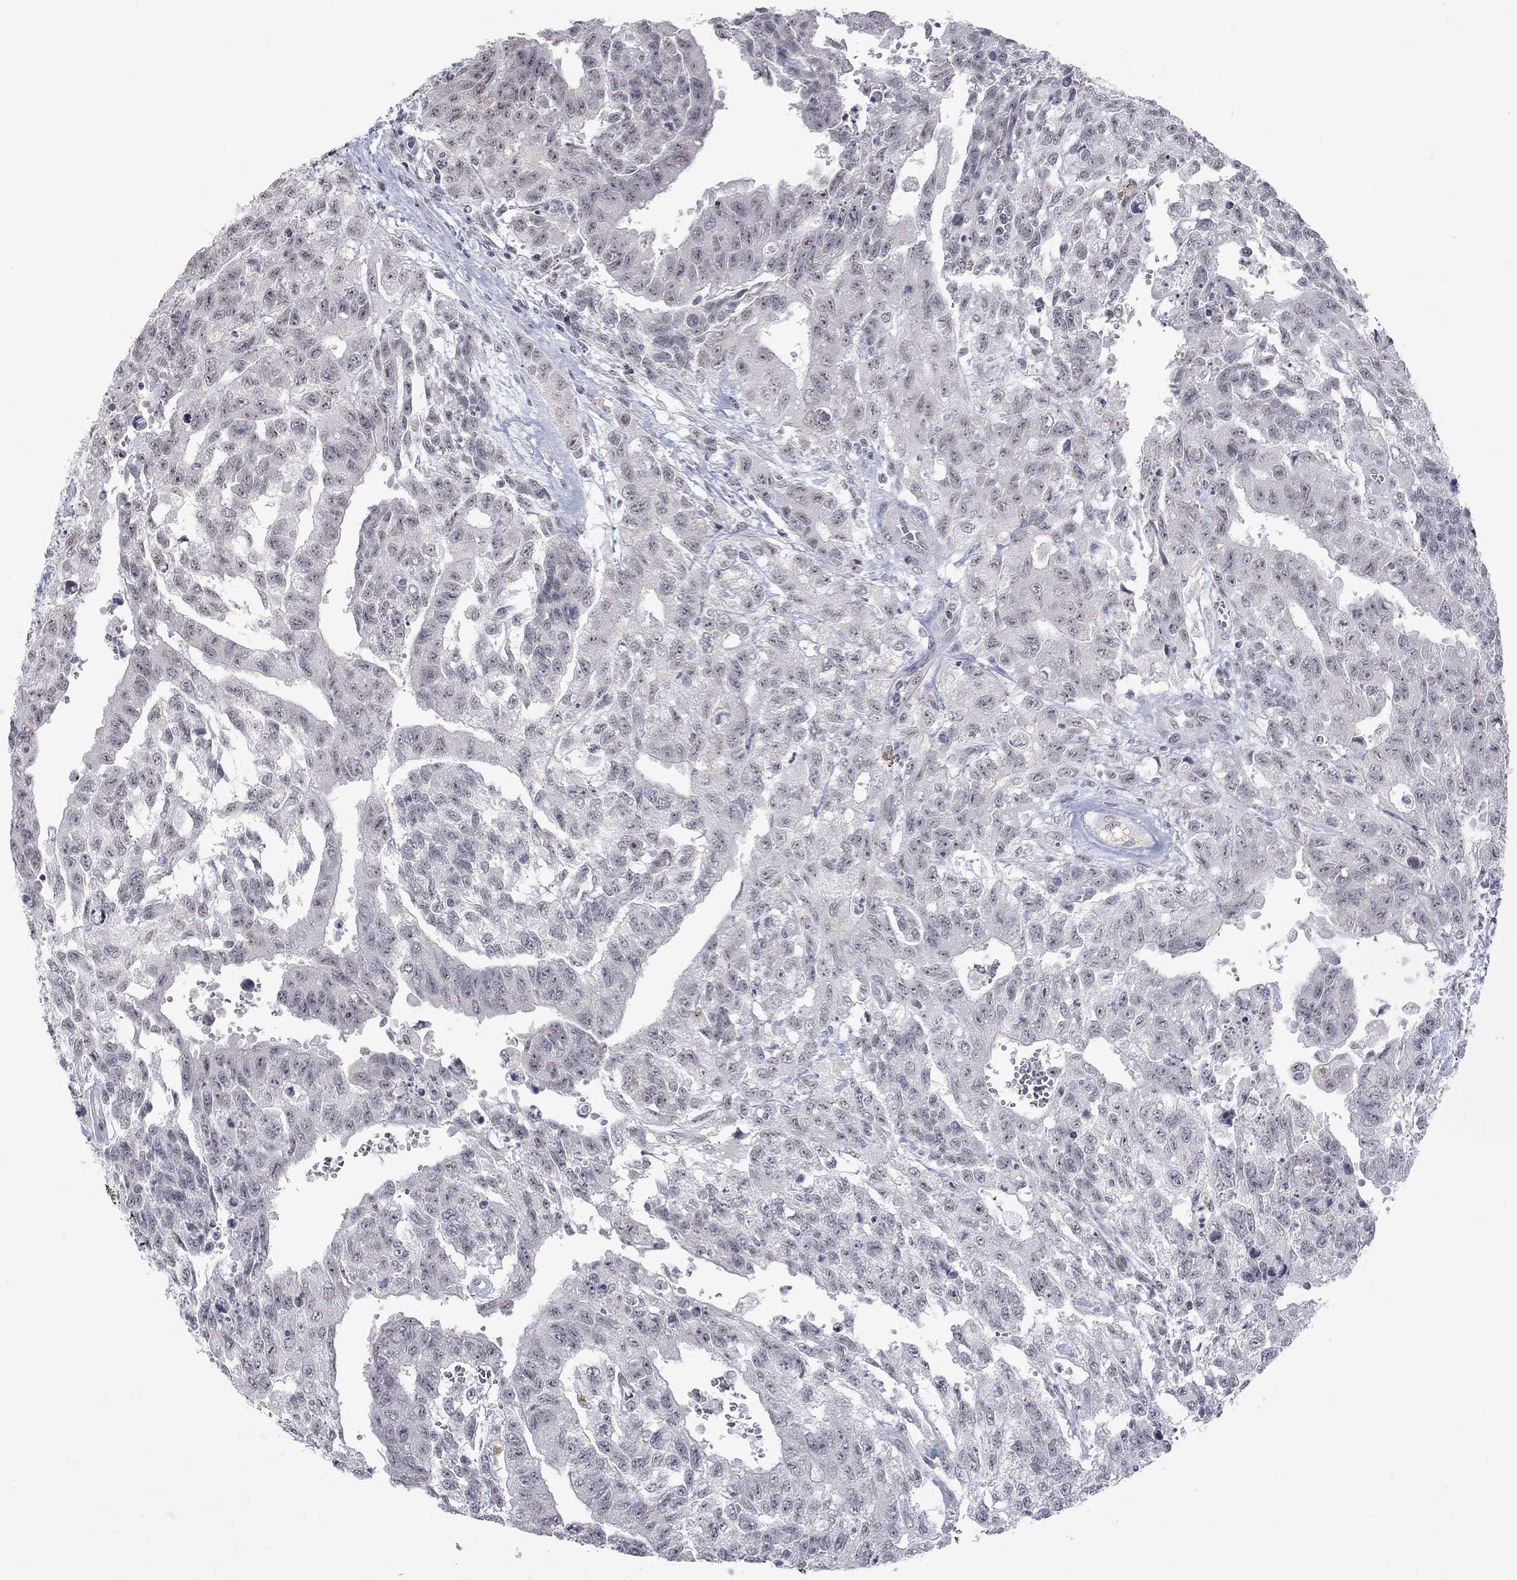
{"staining": {"intensity": "negative", "quantity": "none", "location": "none"}, "tissue": "testis cancer", "cell_type": "Tumor cells", "image_type": "cancer", "snomed": [{"axis": "morphology", "description": "Carcinoma, Embryonal, NOS"}, {"axis": "topography", "description": "Testis"}], "caption": "Testis cancer (embryonal carcinoma) was stained to show a protein in brown. There is no significant expression in tumor cells.", "gene": "TMEM143", "patient": {"sex": "male", "age": 24}}